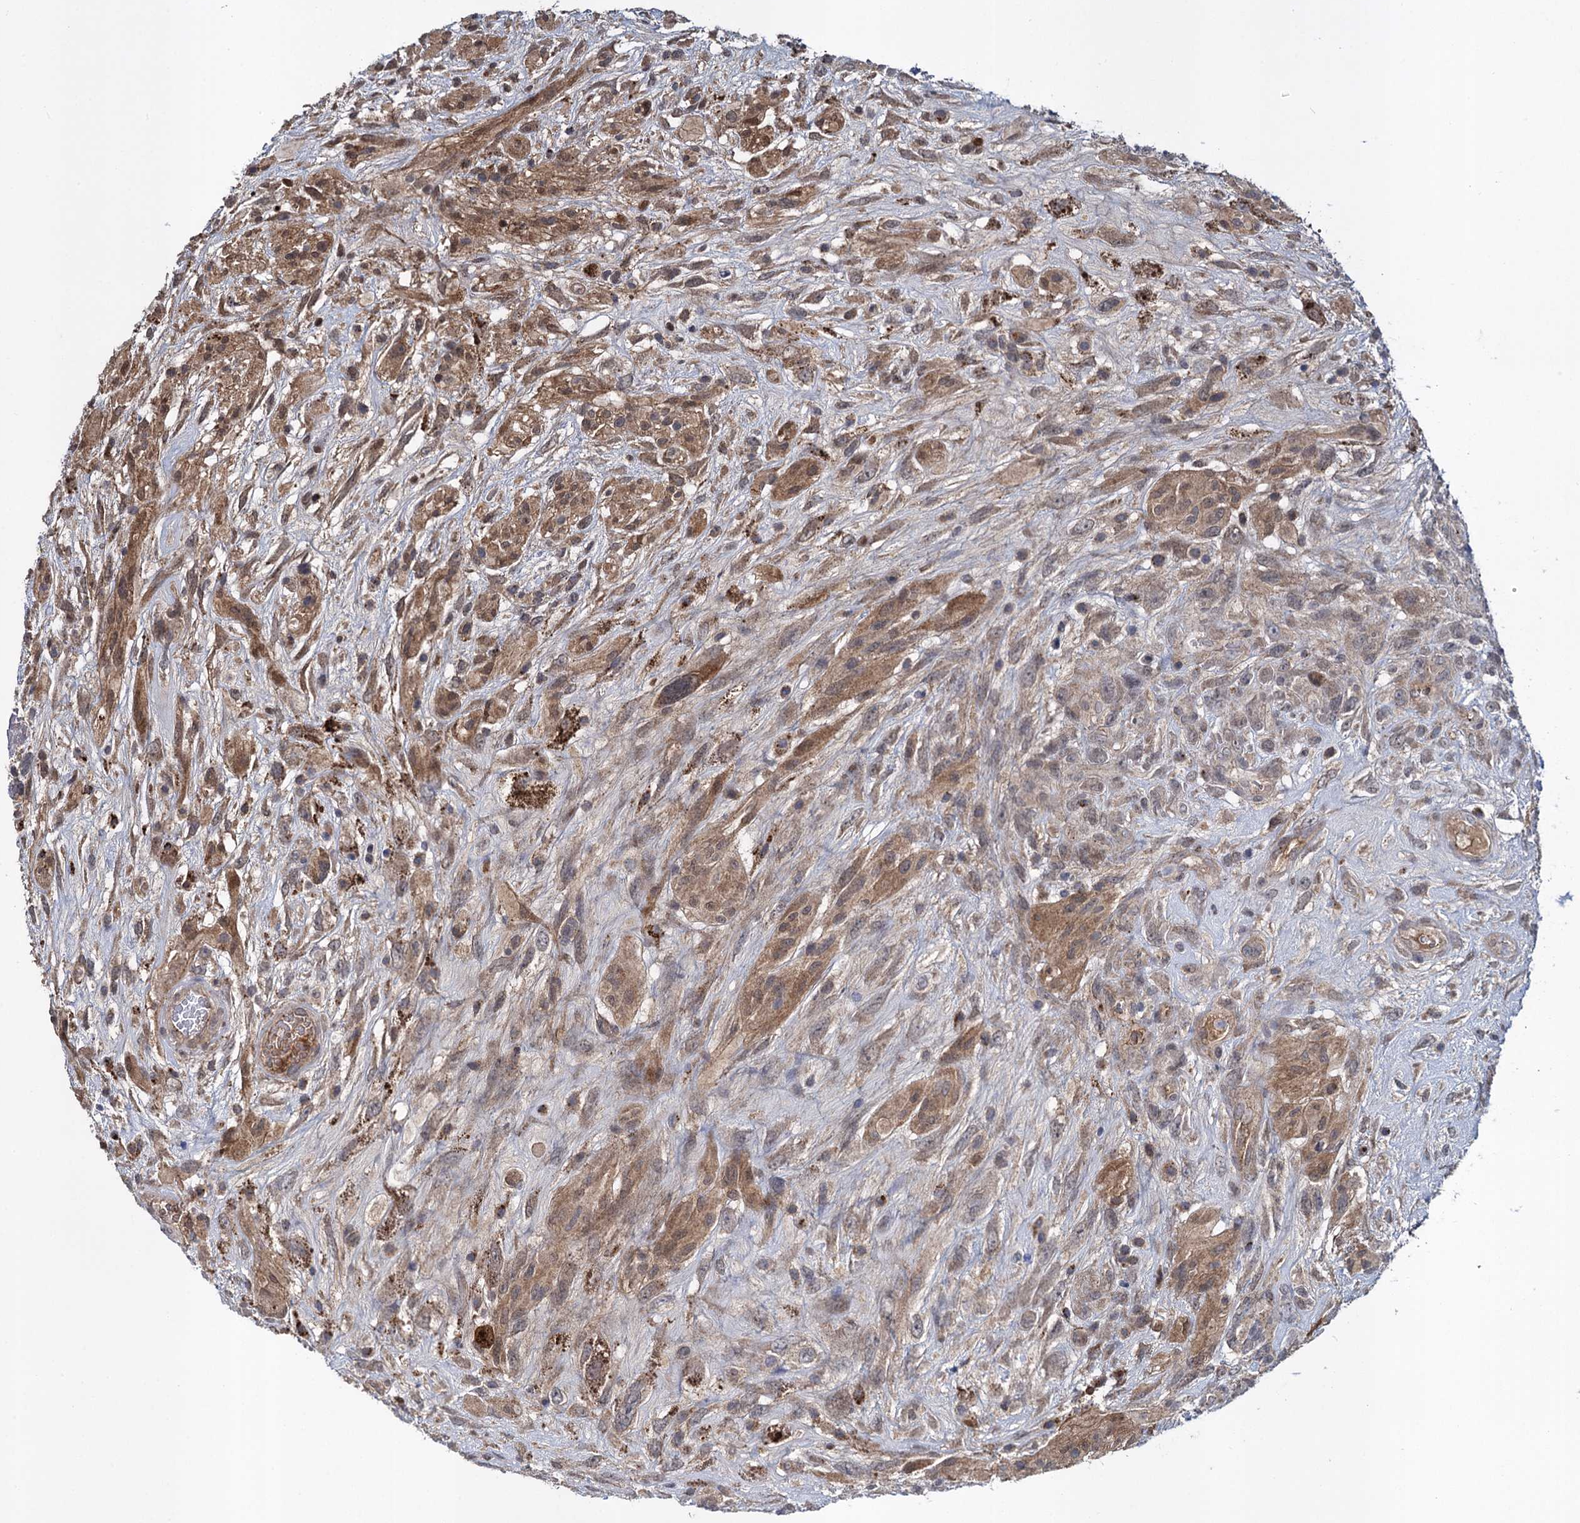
{"staining": {"intensity": "moderate", "quantity": ">75%", "location": "cytoplasmic/membranous"}, "tissue": "glioma", "cell_type": "Tumor cells", "image_type": "cancer", "snomed": [{"axis": "morphology", "description": "Glioma, malignant, High grade"}, {"axis": "topography", "description": "Brain"}], "caption": "Tumor cells demonstrate medium levels of moderate cytoplasmic/membranous positivity in approximately >75% of cells in human high-grade glioma (malignant).", "gene": "GLO1", "patient": {"sex": "male", "age": 61}}